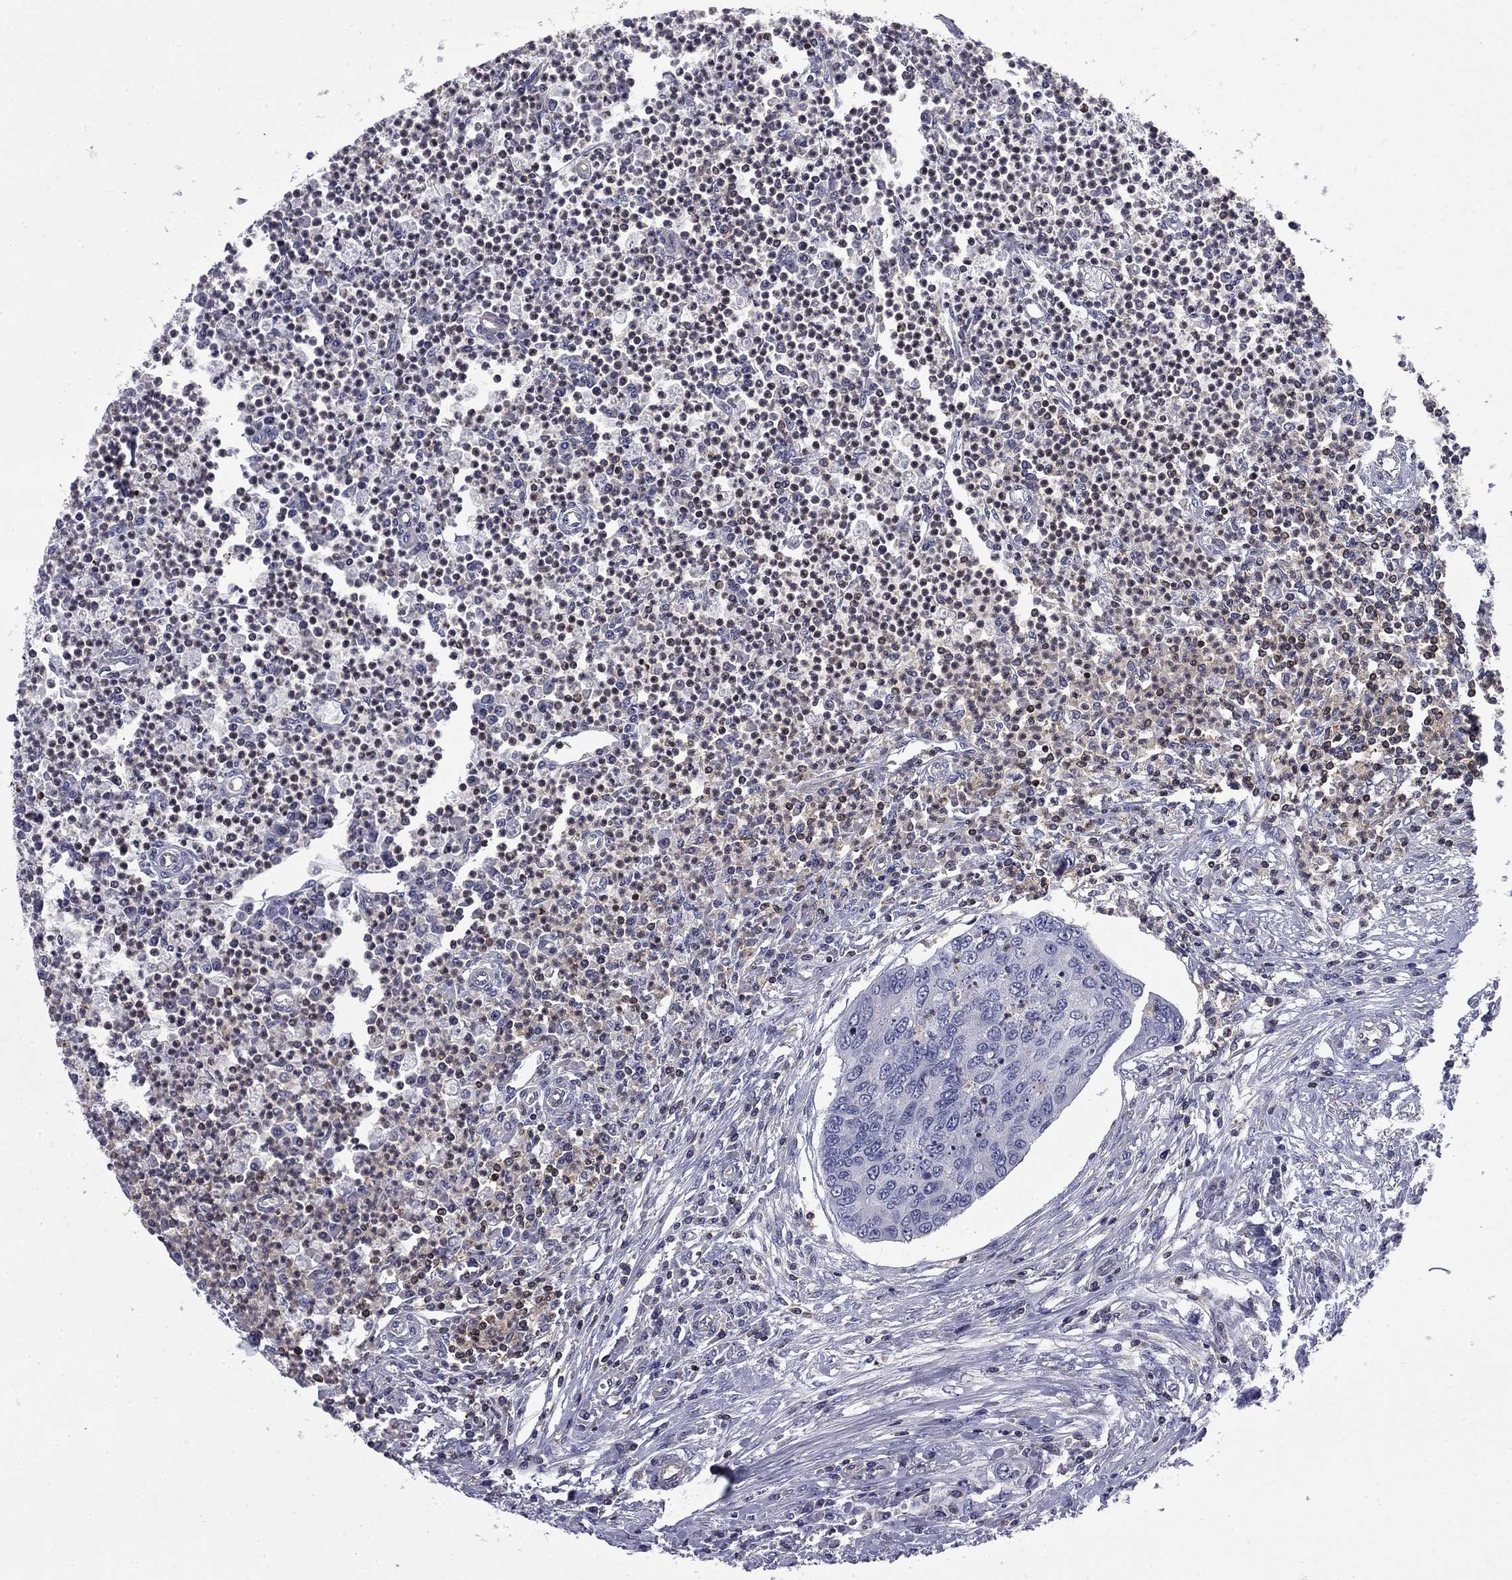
{"staining": {"intensity": "negative", "quantity": "none", "location": "none"}, "tissue": "colorectal cancer", "cell_type": "Tumor cells", "image_type": "cancer", "snomed": [{"axis": "morphology", "description": "Adenocarcinoma, NOS"}, {"axis": "topography", "description": "Colon"}], "caption": "An immunohistochemistry (IHC) photomicrograph of colorectal cancer (adenocarcinoma) is shown. There is no staining in tumor cells of colorectal cancer (adenocarcinoma). (DAB IHC with hematoxylin counter stain).", "gene": "ARHGAP45", "patient": {"sex": "male", "age": 53}}